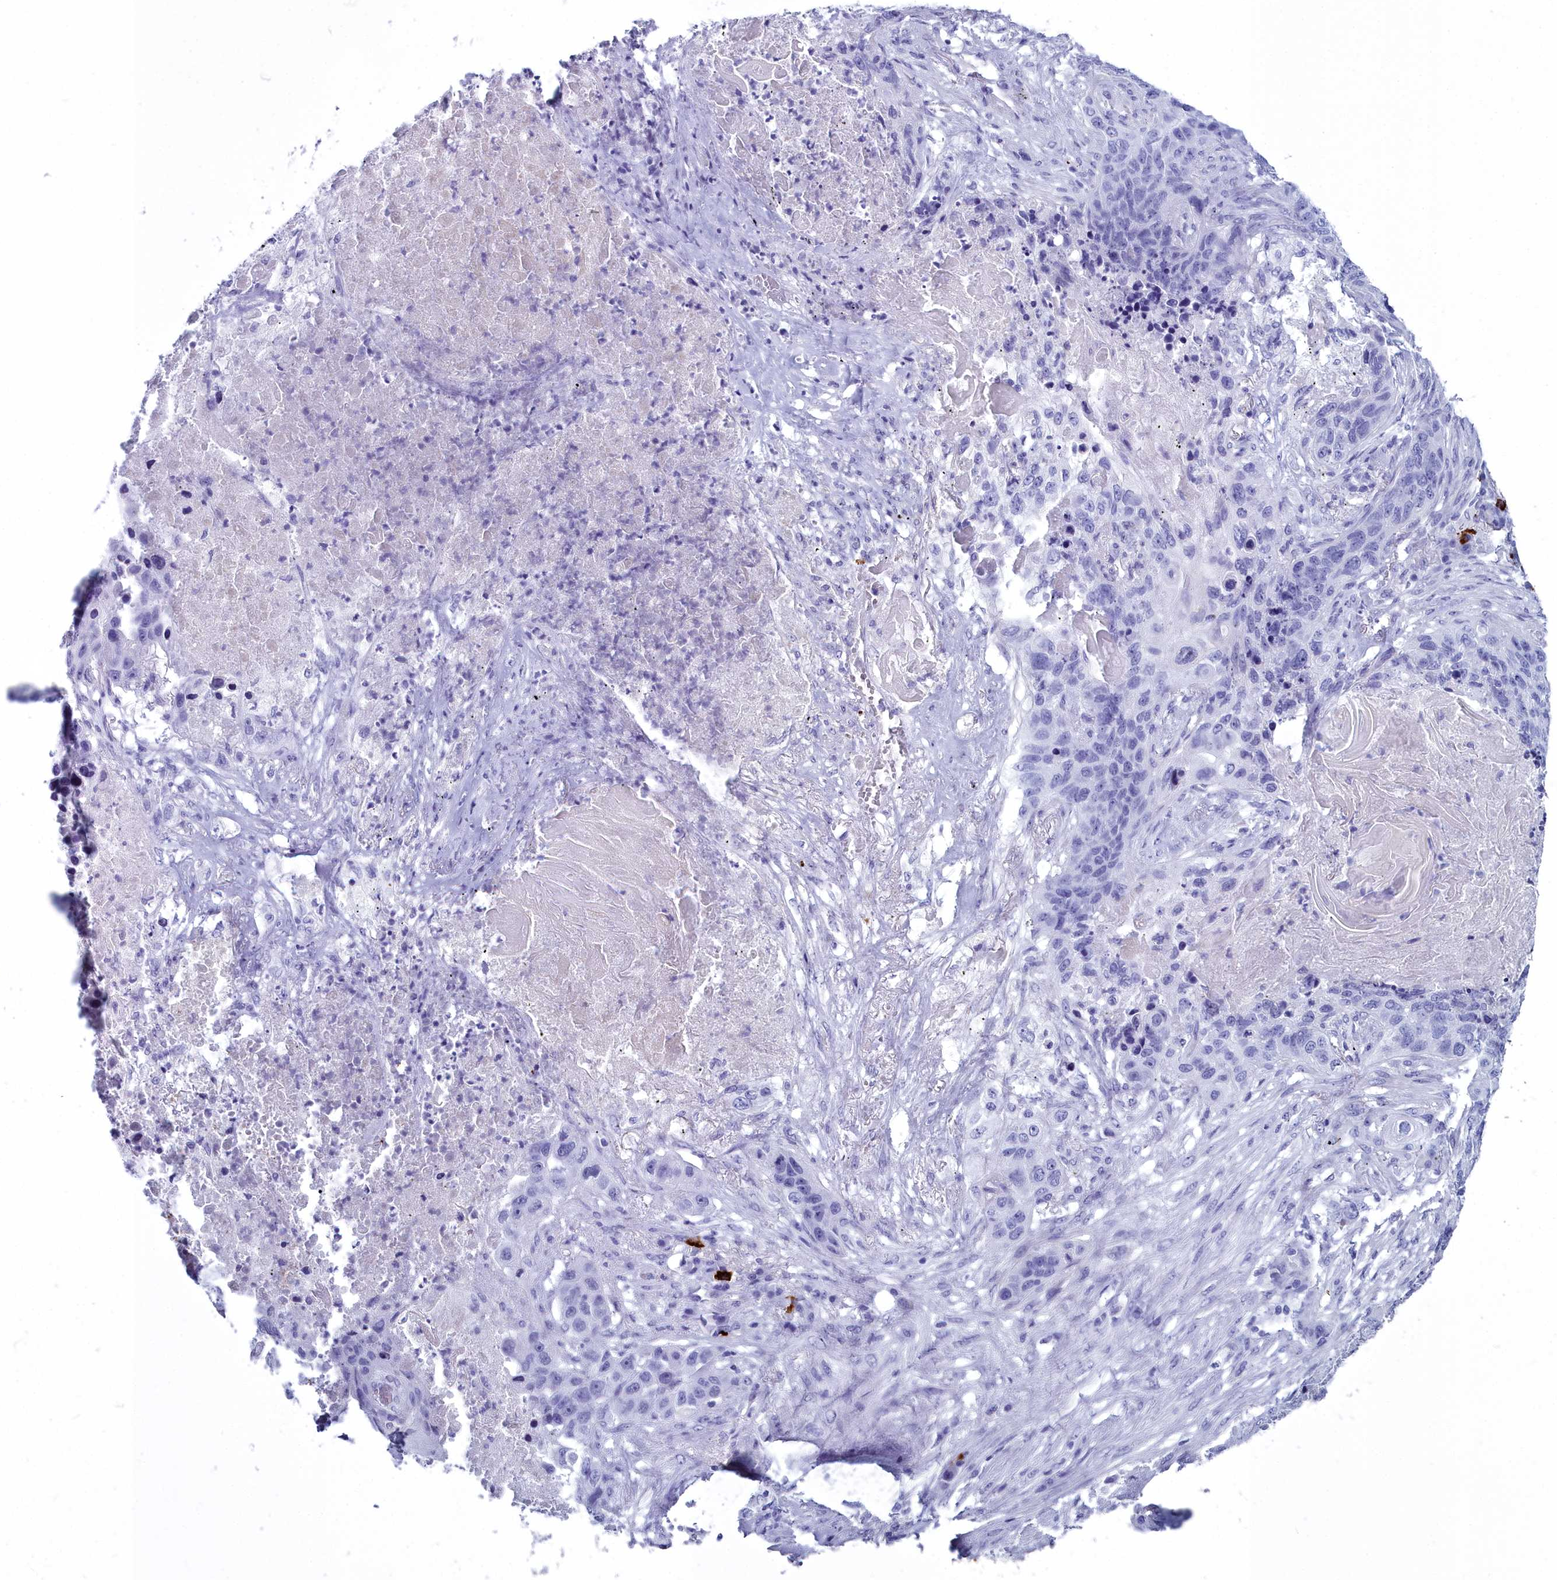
{"staining": {"intensity": "negative", "quantity": "none", "location": "none"}, "tissue": "lung cancer", "cell_type": "Tumor cells", "image_type": "cancer", "snomed": [{"axis": "morphology", "description": "Squamous cell carcinoma, NOS"}, {"axis": "topography", "description": "Lung"}], "caption": "This is an IHC image of human lung cancer (squamous cell carcinoma). There is no positivity in tumor cells.", "gene": "MAP6", "patient": {"sex": "female", "age": 63}}